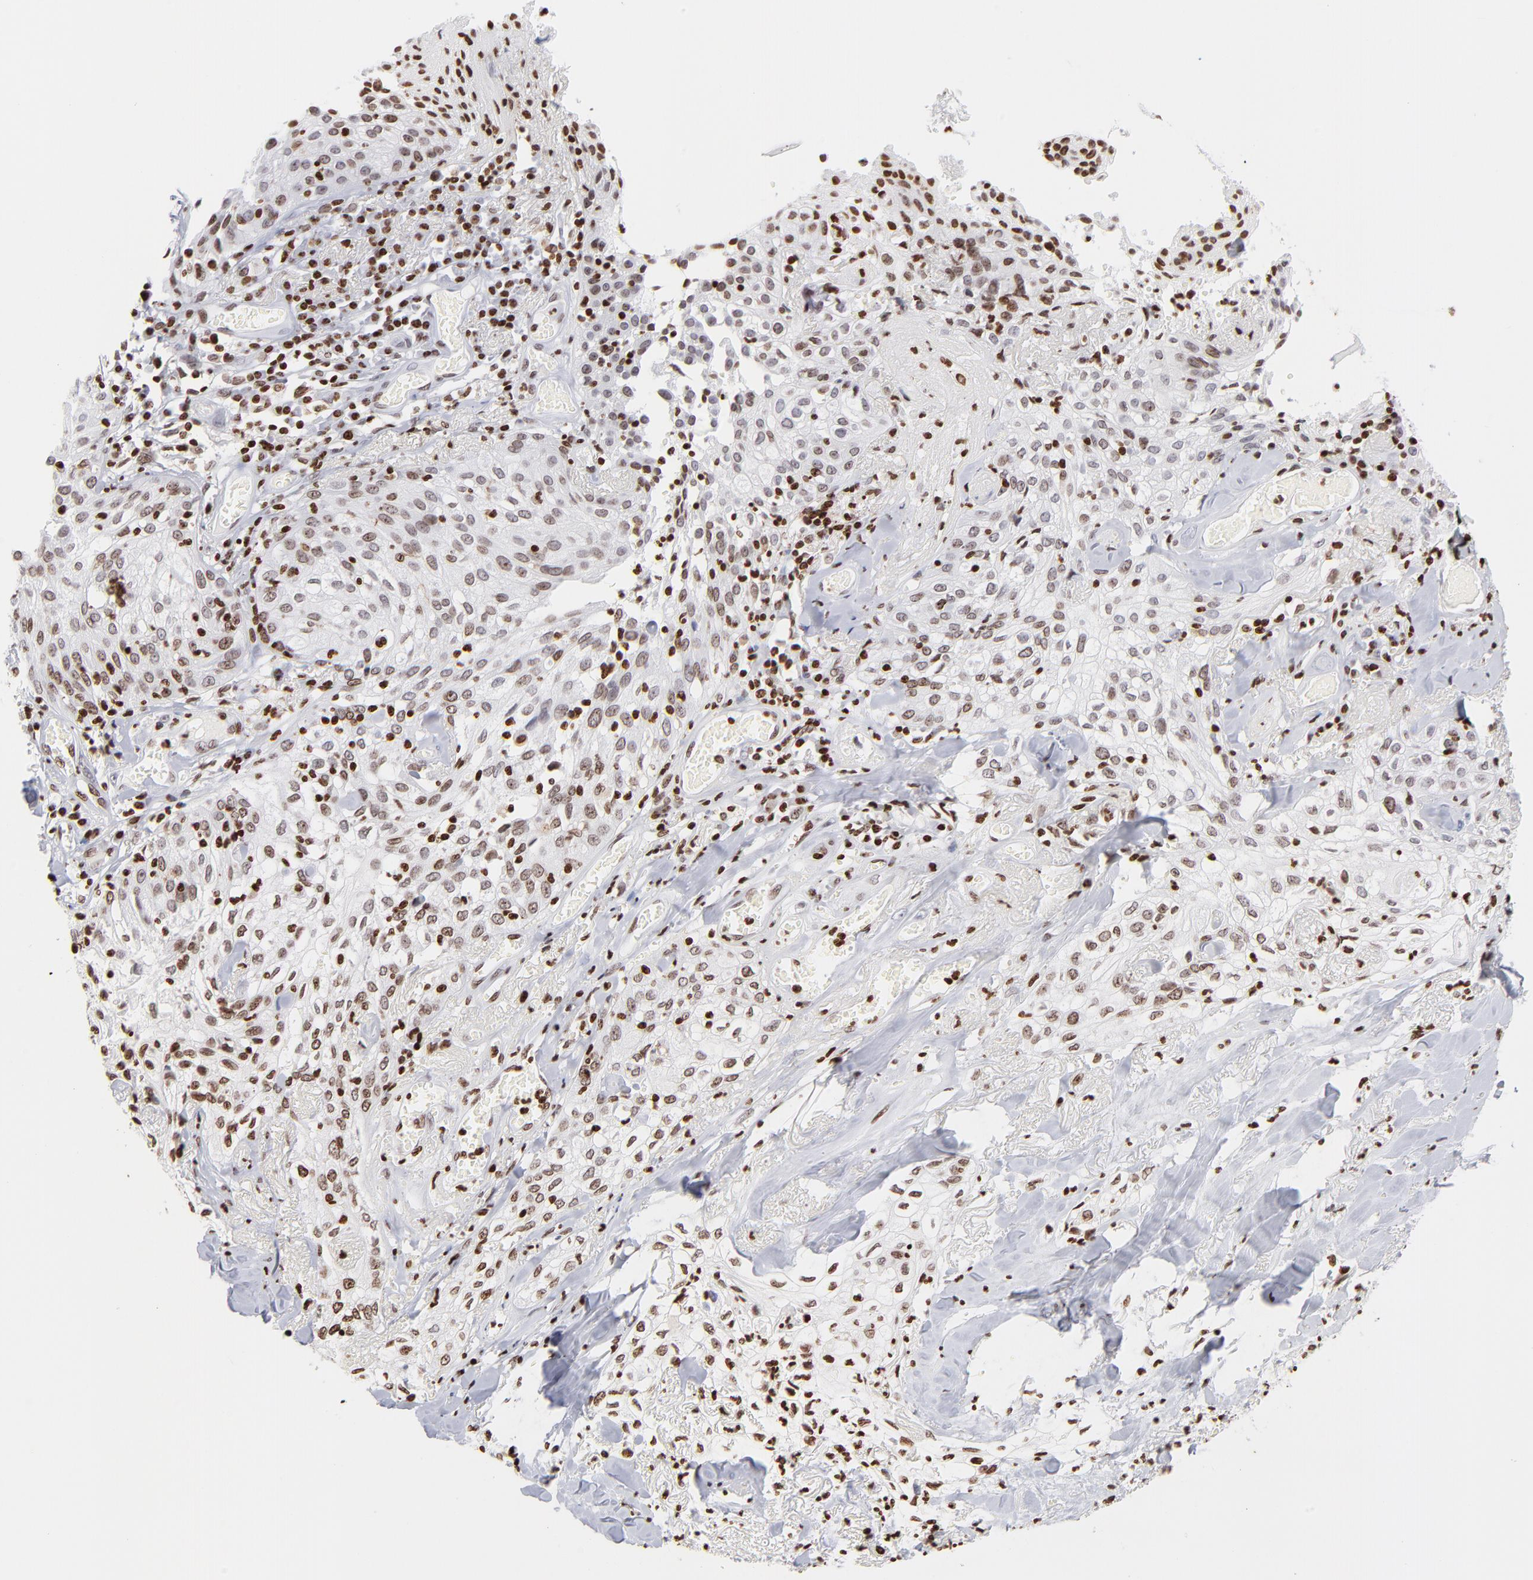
{"staining": {"intensity": "moderate", "quantity": "25%-75%", "location": "nuclear"}, "tissue": "skin cancer", "cell_type": "Tumor cells", "image_type": "cancer", "snomed": [{"axis": "morphology", "description": "Squamous cell carcinoma, NOS"}, {"axis": "topography", "description": "Skin"}], "caption": "Moderate nuclear protein staining is seen in about 25%-75% of tumor cells in skin cancer. Using DAB (3,3'-diaminobenzidine) (brown) and hematoxylin (blue) stains, captured at high magnification using brightfield microscopy.", "gene": "RTL4", "patient": {"sex": "male", "age": 65}}